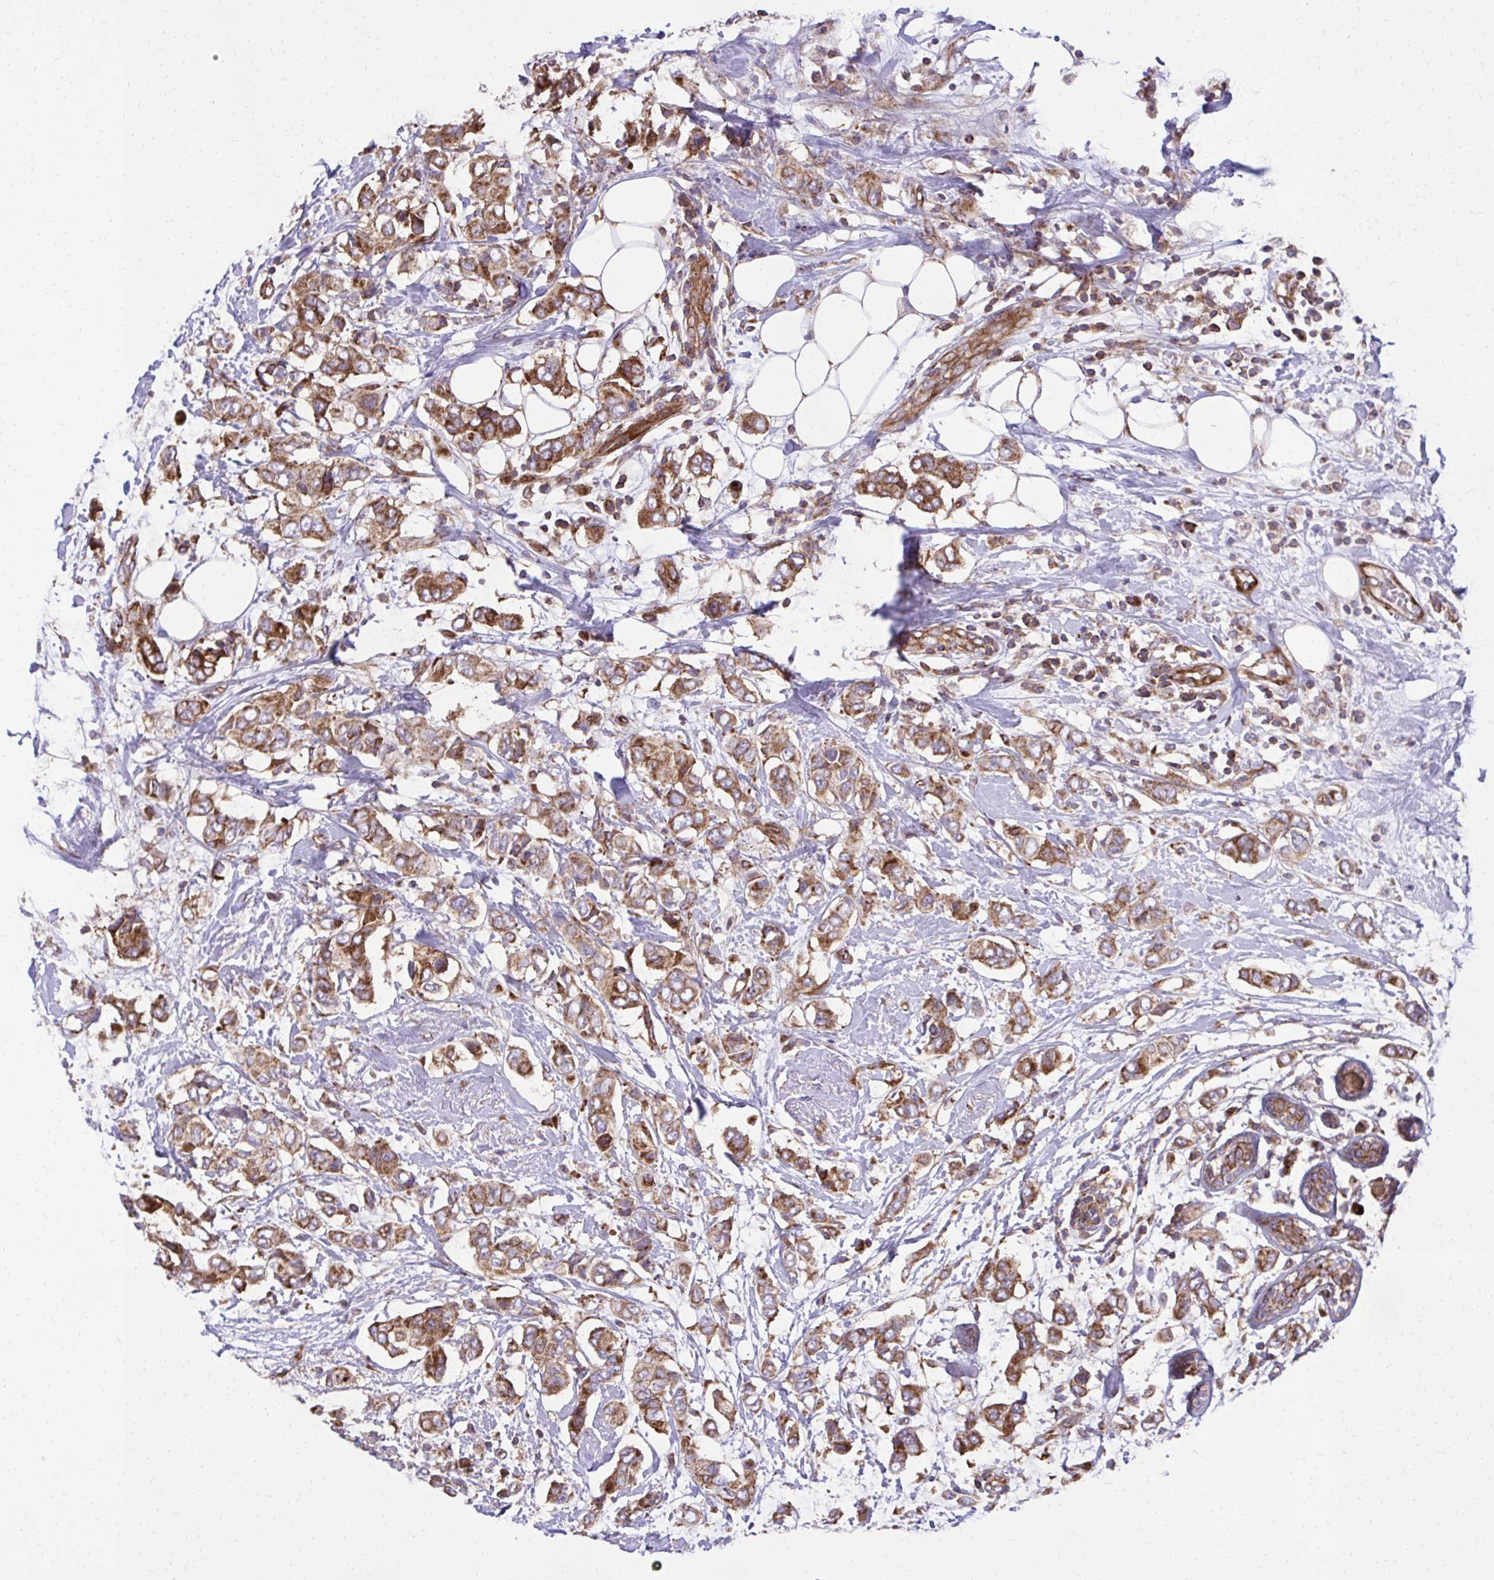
{"staining": {"intensity": "moderate", "quantity": ">75%", "location": "cytoplasmic/membranous"}, "tissue": "breast cancer", "cell_type": "Tumor cells", "image_type": "cancer", "snomed": [{"axis": "morphology", "description": "Lobular carcinoma"}, {"axis": "topography", "description": "Breast"}], "caption": "Breast cancer stained for a protein (brown) demonstrates moderate cytoplasmic/membranous positive staining in about >75% of tumor cells.", "gene": "NMNAT3", "patient": {"sex": "female", "age": 51}}